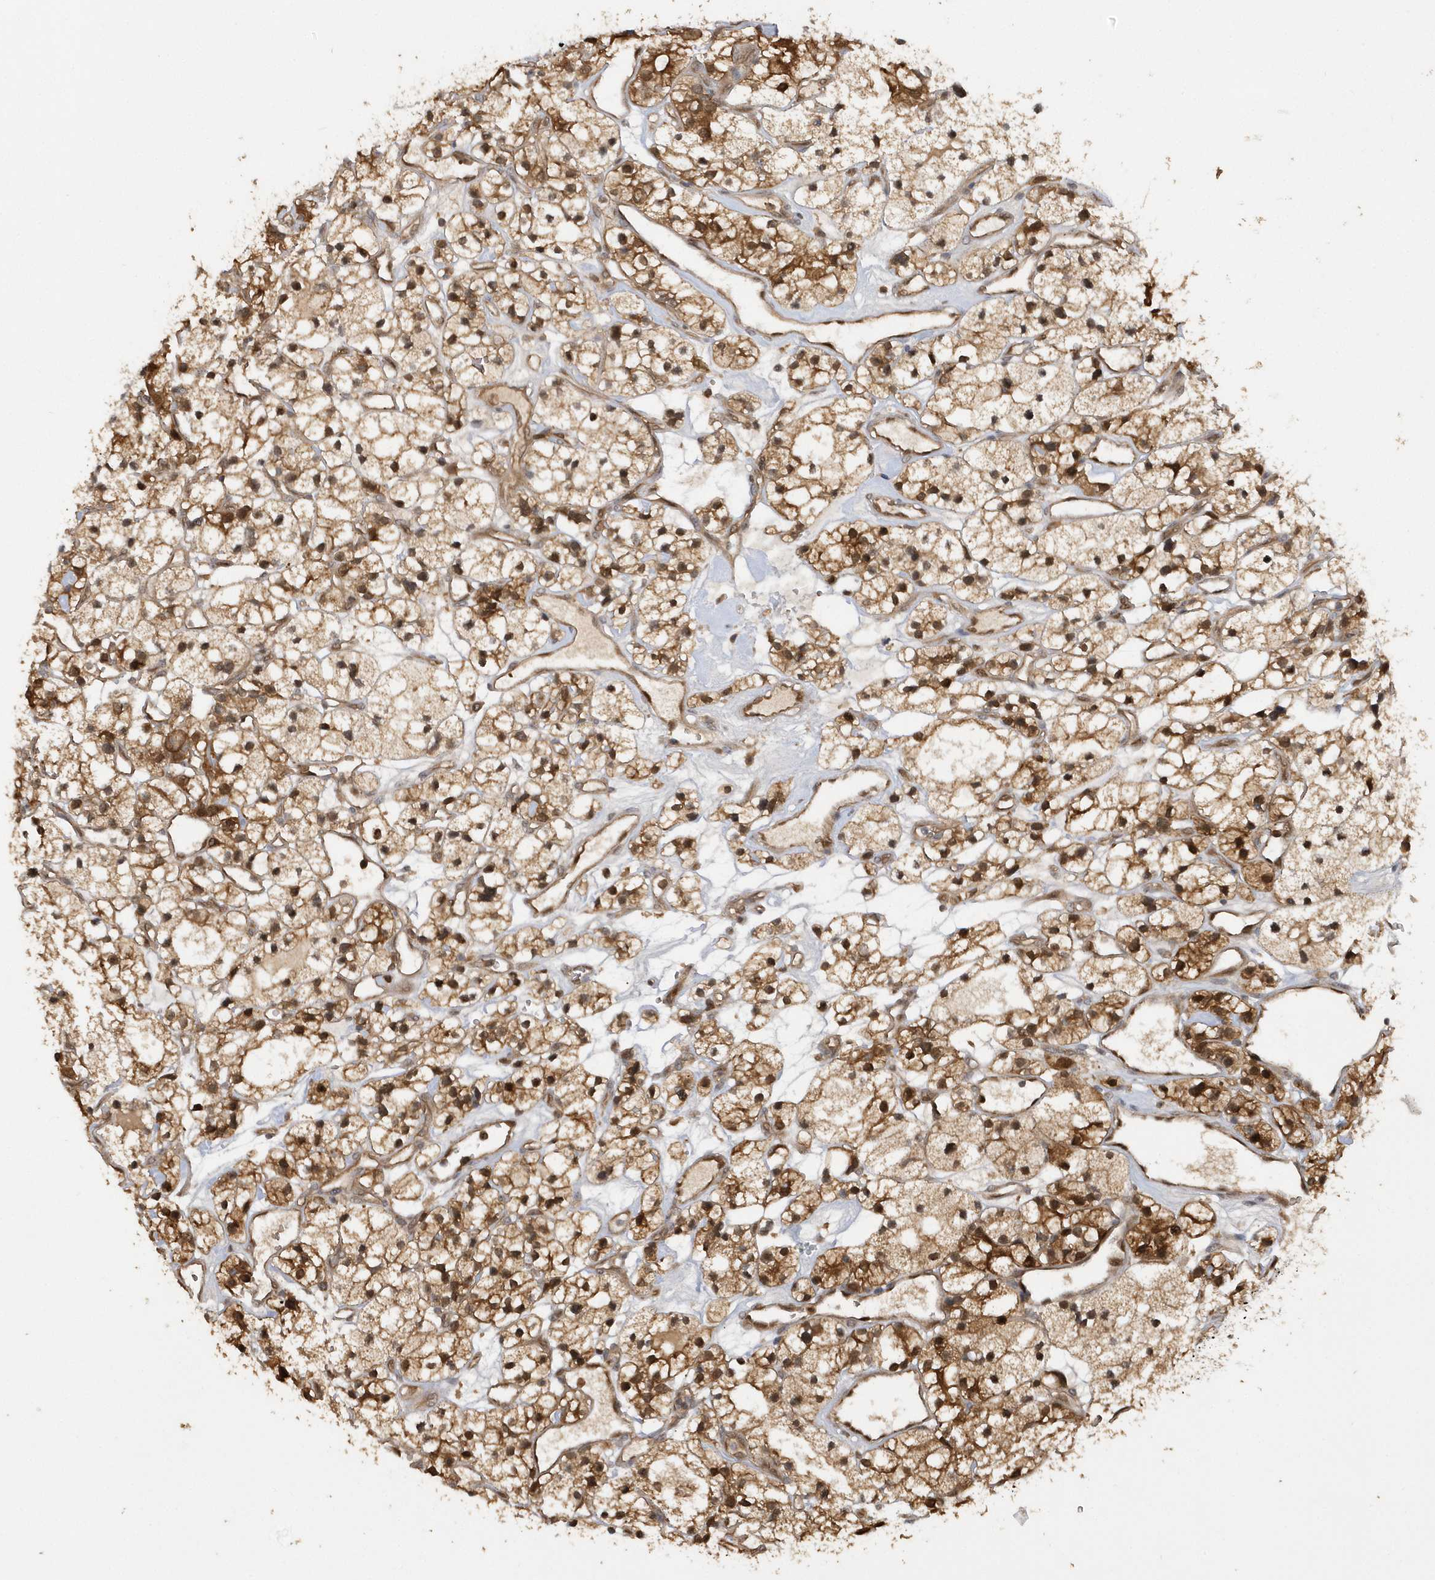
{"staining": {"intensity": "moderate", "quantity": ">75%", "location": "cytoplasmic/membranous"}, "tissue": "renal cancer", "cell_type": "Tumor cells", "image_type": "cancer", "snomed": [{"axis": "morphology", "description": "Adenocarcinoma, NOS"}, {"axis": "topography", "description": "Kidney"}], "caption": "Tumor cells display moderate cytoplasmic/membranous staining in approximately >75% of cells in renal cancer (adenocarcinoma).", "gene": "RPE", "patient": {"sex": "female", "age": 57}}